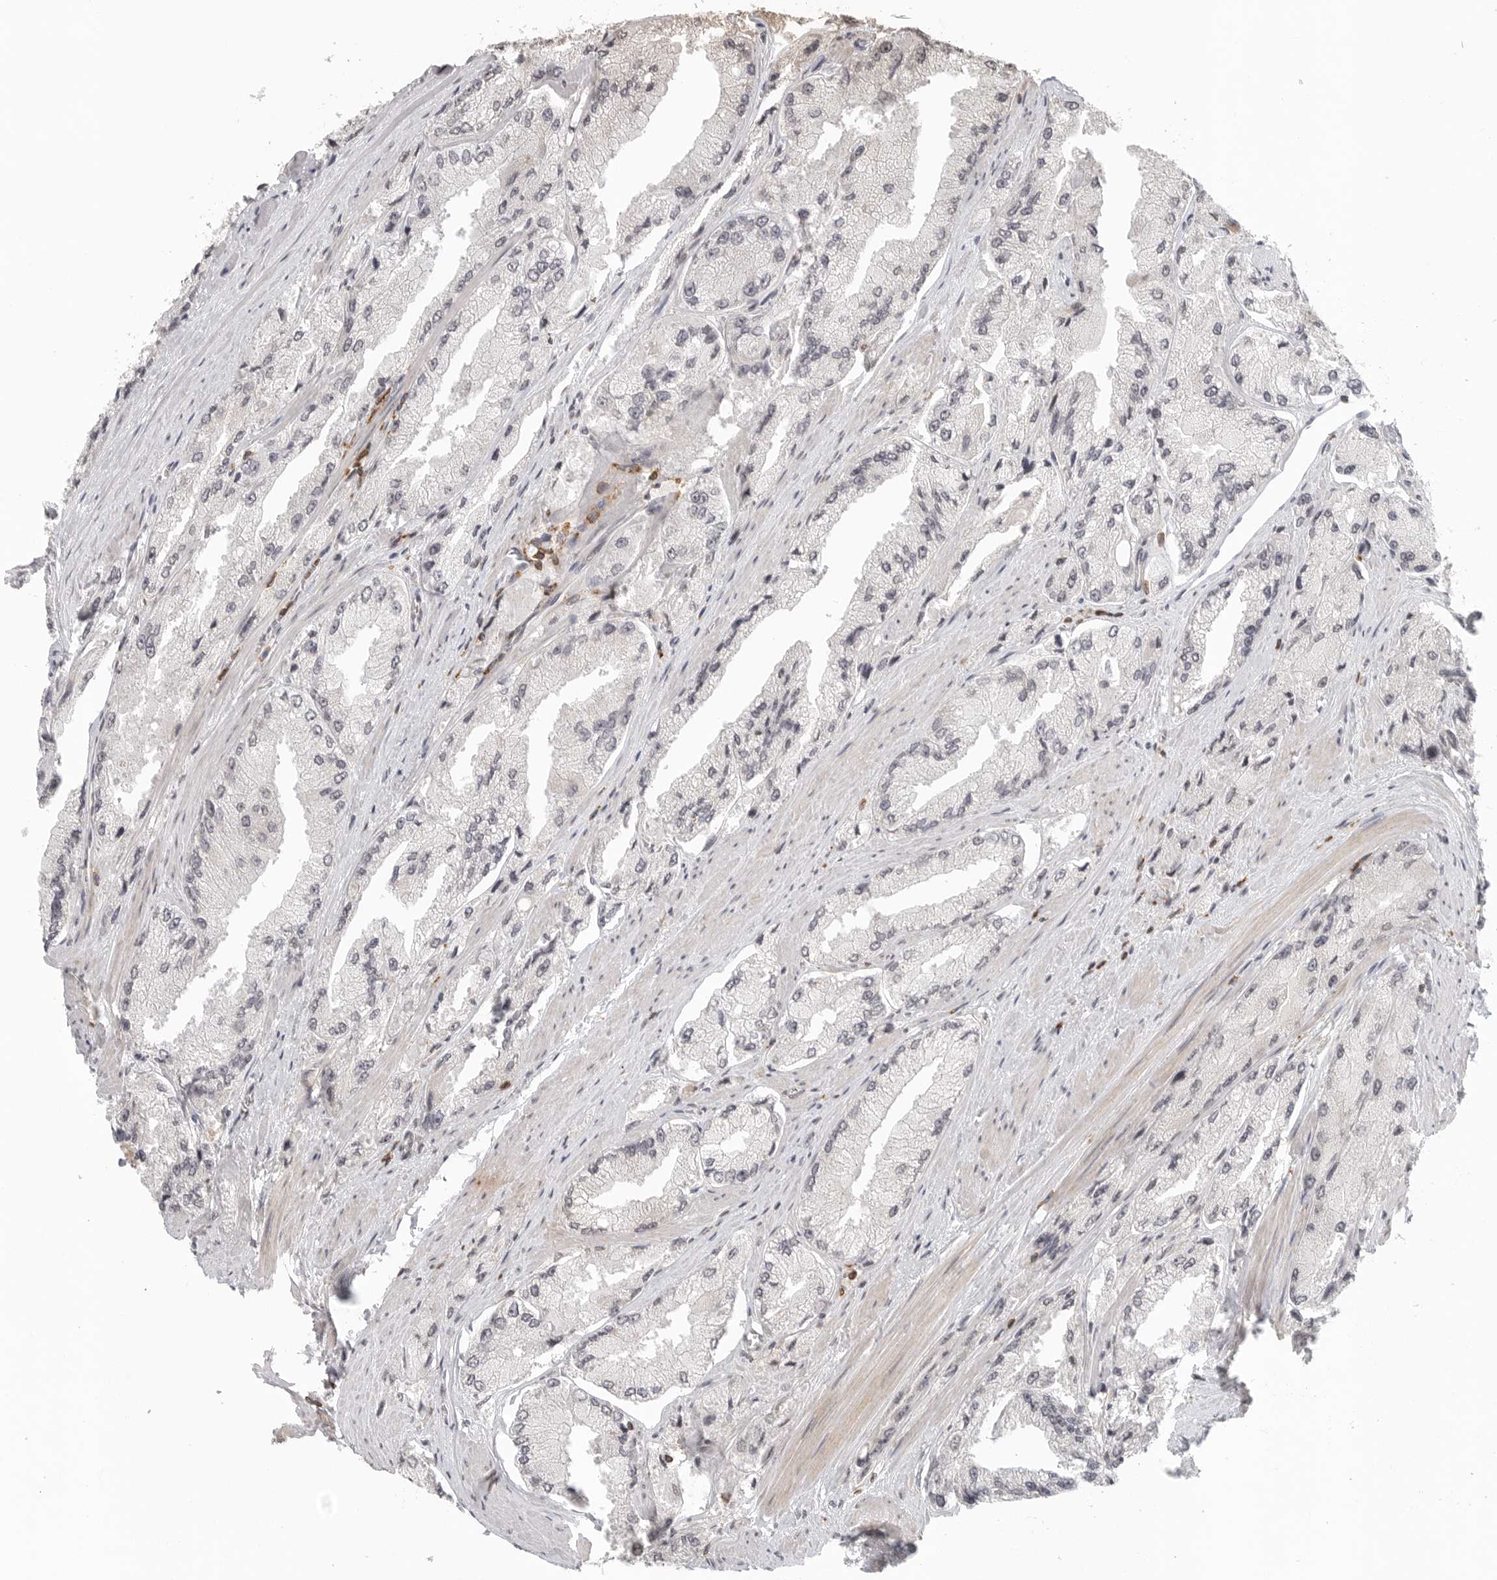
{"staining": {"intensity": "negative", "quantity": "none", "location": "none"}, "tissue": "prostate cancer", "cell_type": "Tumor cells", "image_type": "cancer", "snomed": [{"axis": "morphology", "description": "Adenocarcinoma, High grade"}, {"axis": "topography", "description": "Prostate"}], "caption": "Tumor cells are negative for brown protein staining in prostate adenocarcinoma (high-grade). (DAB (3,3'-diaminobenzidine) immunohistochemistry (IHC) with hematoxylin counter stain).", "gene": "SH3KBP1", "patient": {"sex": "male", "age": 58}}